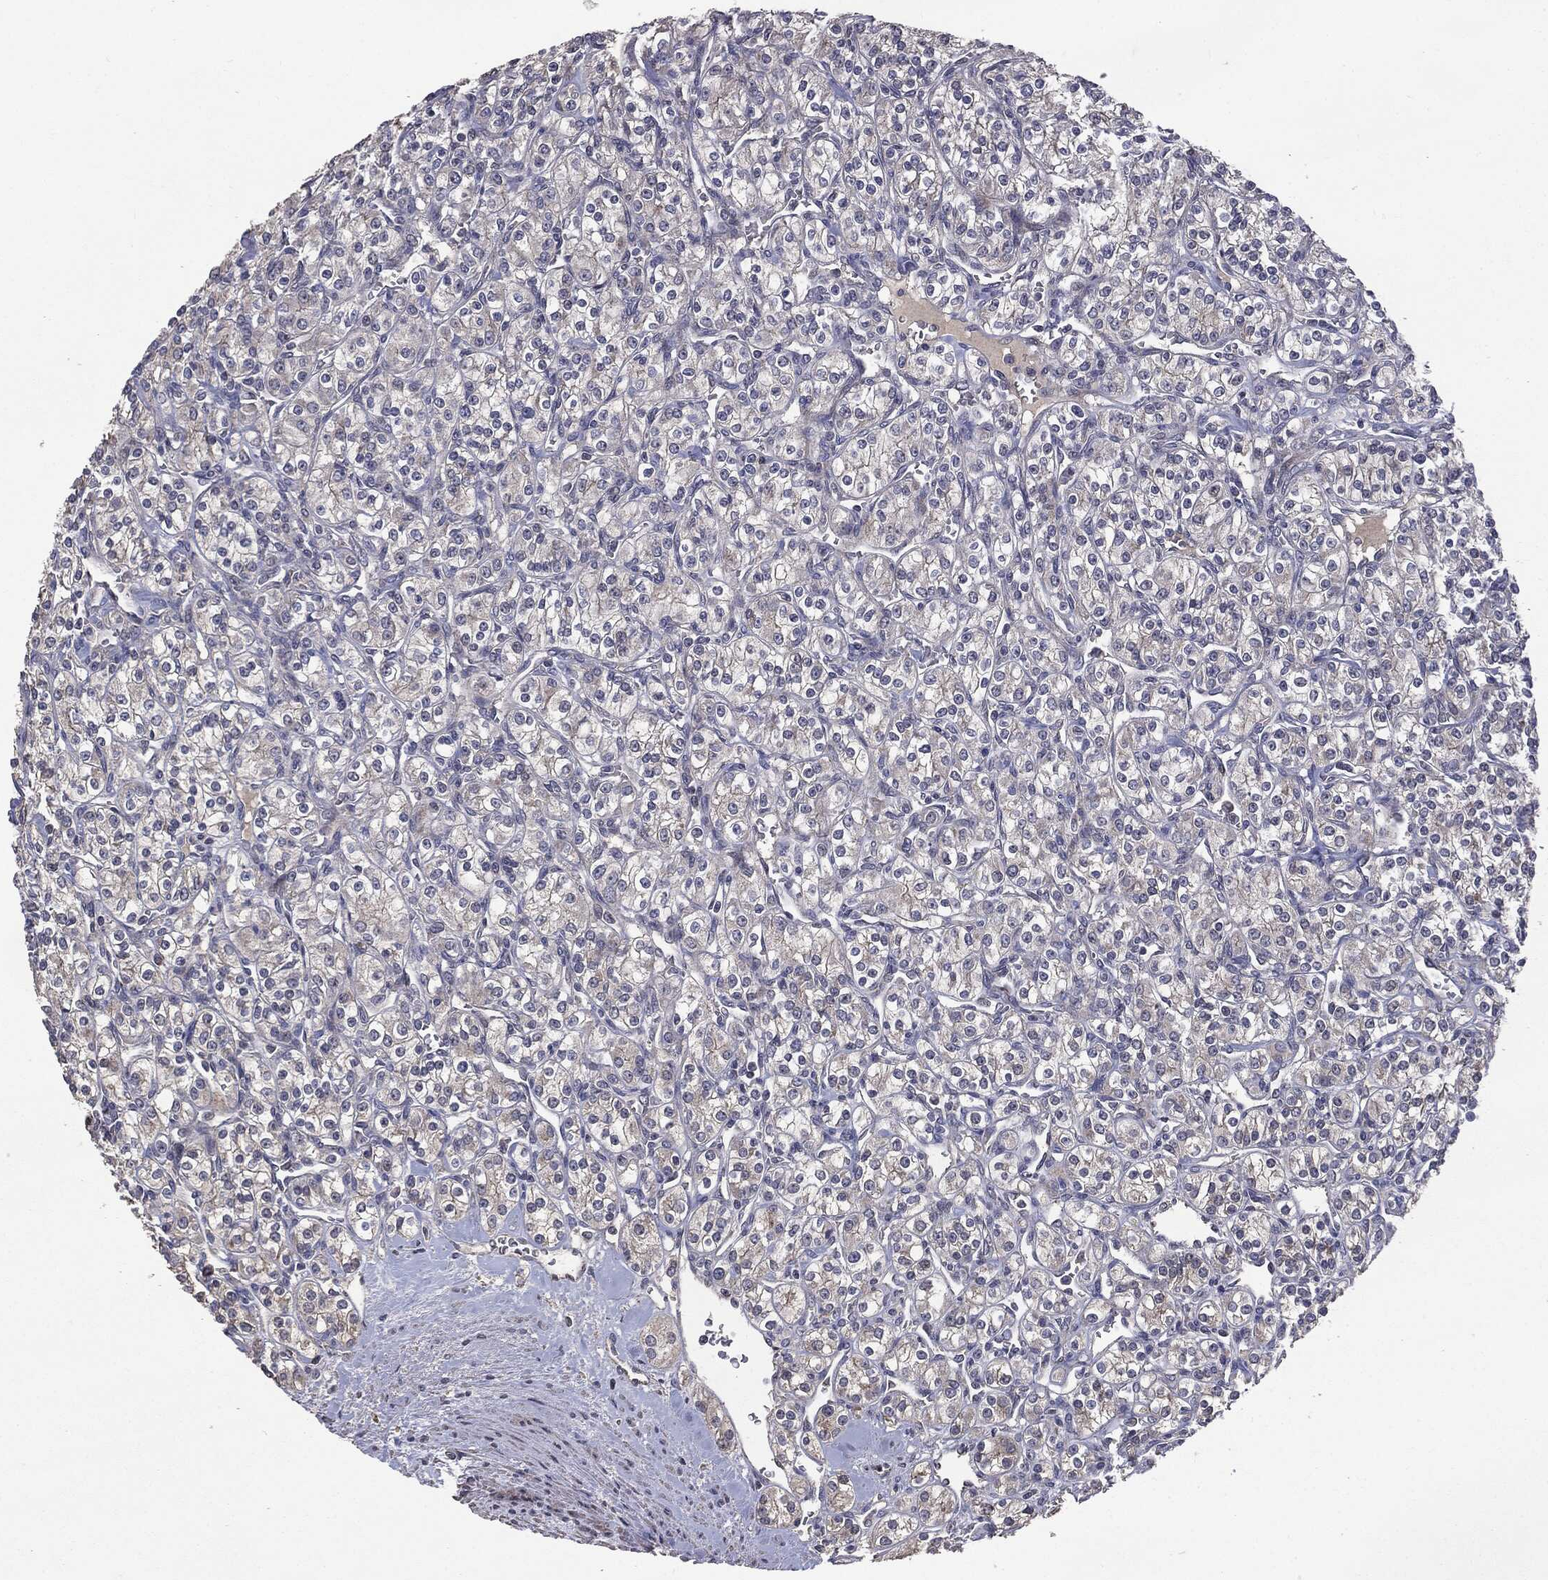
{"staining": {"intensity": "negative", "quantity": "none", "location": "none"}, "tissue": "renal cancer", "cell_type": "Tumor cells", "image_type": "cancer", "snomed": [{"axis": "morphology", "description": "Adenocarcinoma, NOS"}, {"axis": "topography", "description": "Kidney"}], "caption": "High magnification brightfield microscopy of renal adenocarcinoma stained with DAB (brown) and counterstained with hematoxylin (blue): tumor cells show no significant expression.", "gene": "MTOR", "patient": {"sex": "male", "age": 77}}